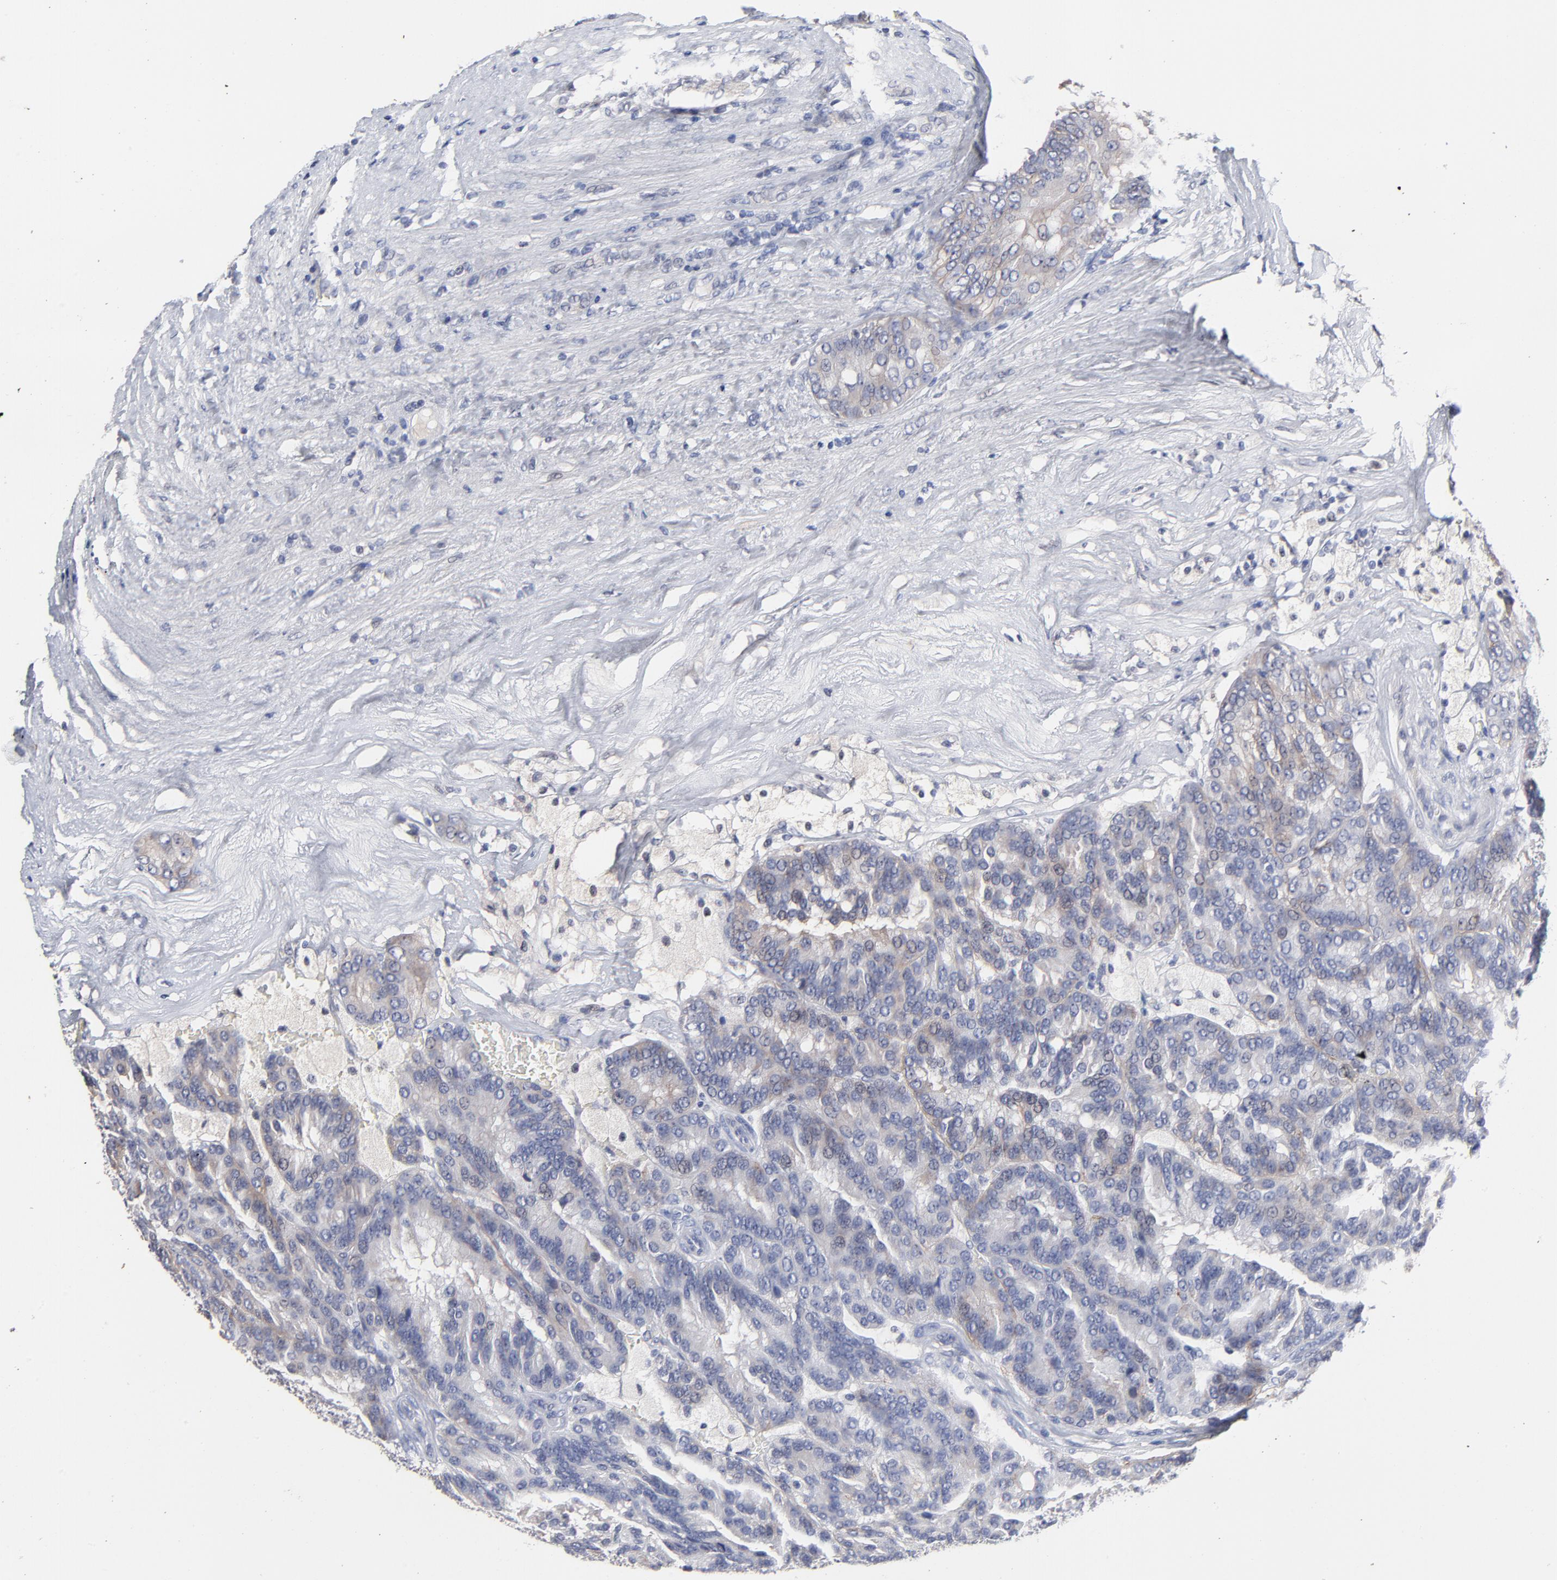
{"staining": {"intensity": "negative", "quantity": "none", "location": "none"}, "tissue": "renal cancer", "cell_type": "Tumor cells", "image_type": "cancer", "snomed": [{"axis": "morphology", "description": "Adenocarcinoma, NOS"}, {"axis": "topography", "description": "Kidney"}], "caption": "There is no significant positivity in tumor cells of renal cancer (adenocarcinoma).", "gene": "CXADR", "patient": {"sex": "male", "age": 46}}